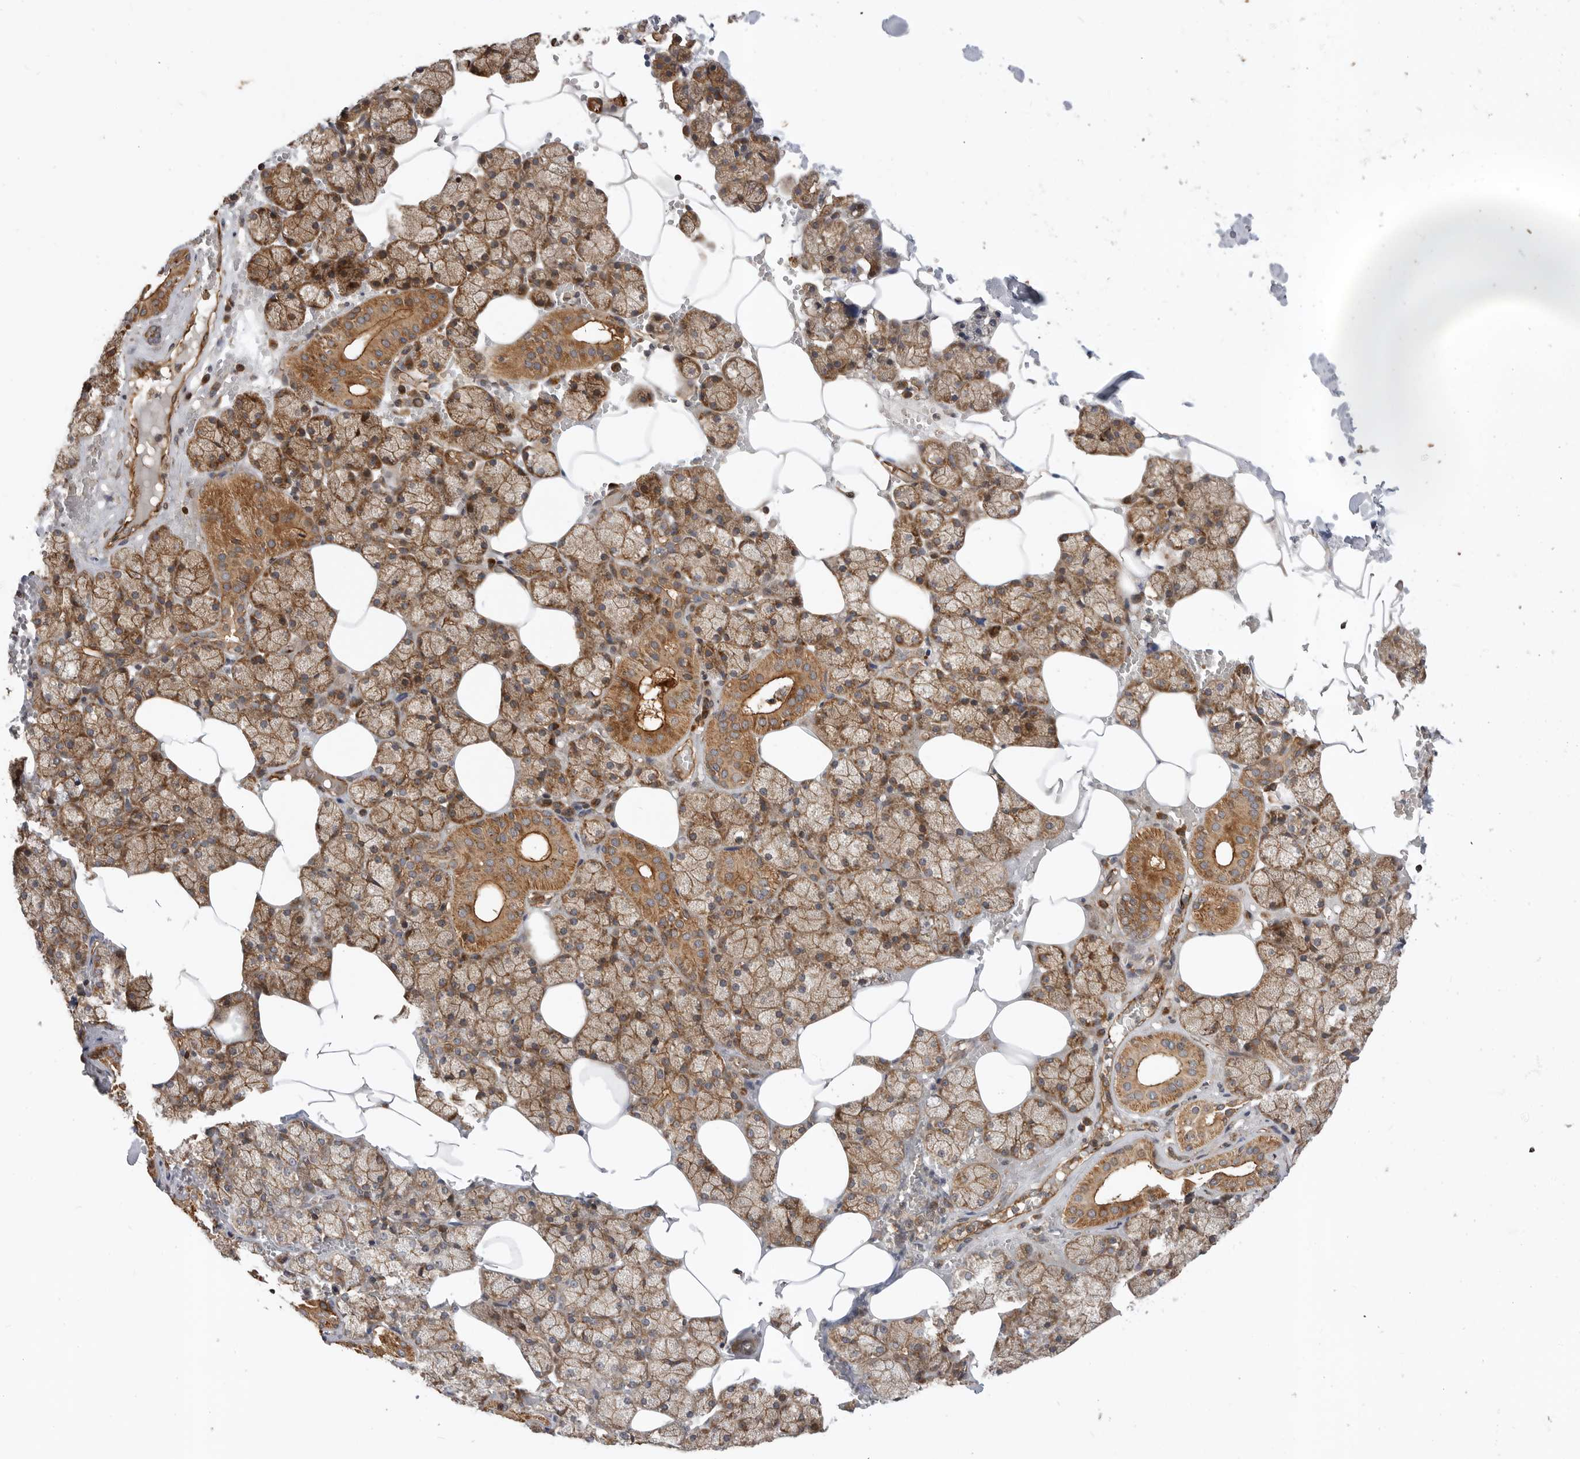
{"staining": {"intensity": "moderate", "quantity": ">75%", "location": "cytoplasmic/membranous"}, "tissue": "salivary gland", "cell_type": "Glandular cells", "image_type": "normal", "snomed": [{"axis": "morphology", "description": "Normal tissue, NOS"}, {"axis": "topography", "description": "Salivary gland"}], "caption": "This is an image of IHC staining of normal salivary gland, which shows moderate expression in the cytoplasmic/membranous of glandular cells.", "gene": "GPATCH2", "patient": {"sex": "male", "age": 62}}